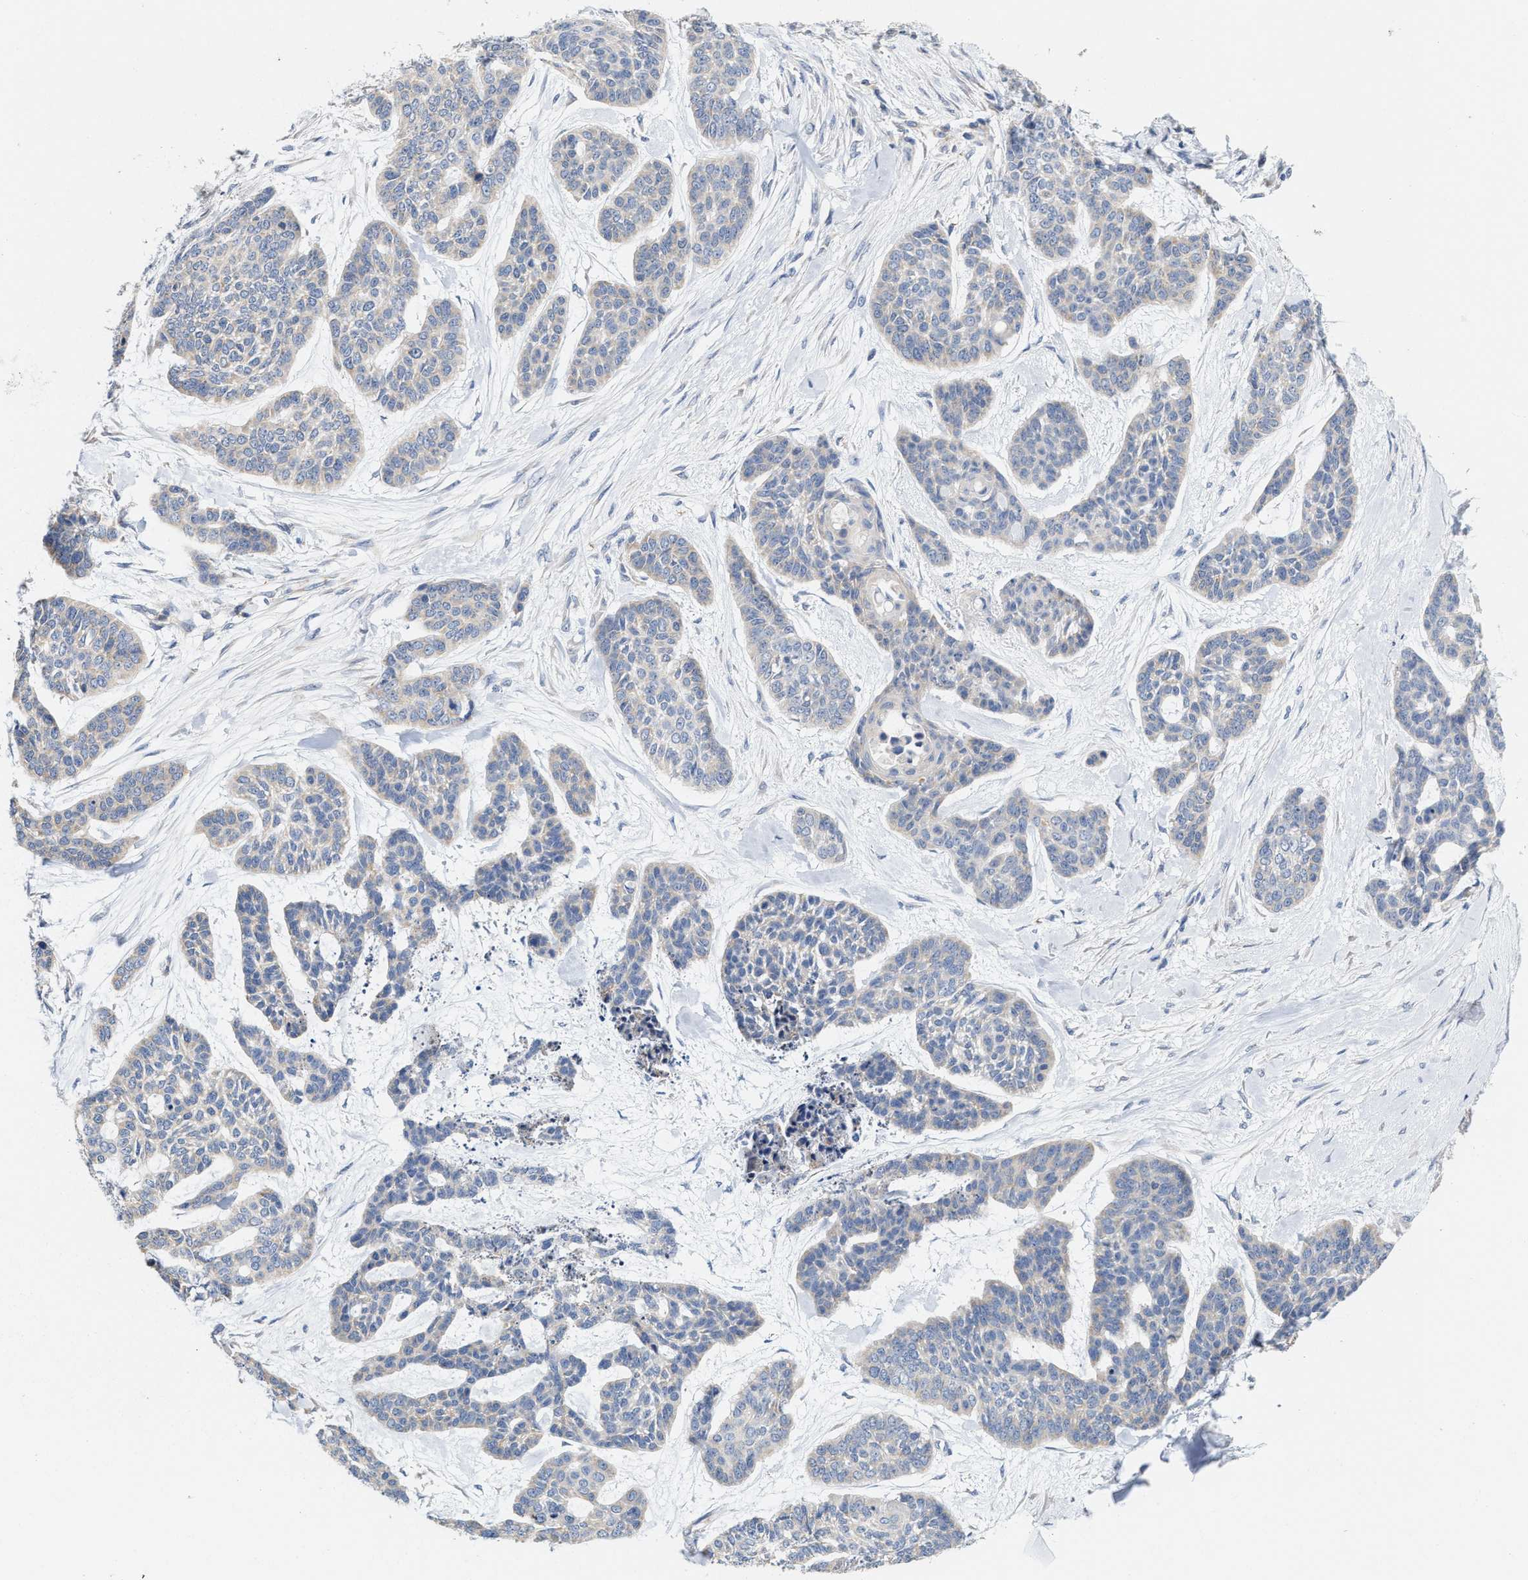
{"staining": {"intensity": "negative", "quantity": "none", "location": "none"}, "tissue": "skin cancer", "cell_type": "Tumor cells", "image_type": "cancer", "snomed": [{"axis": "morphology", "description": "Basal cell carcinoma"}, {"axis": "topography", "description": "Skin"}], "caption": "Immunohistochemistry image of neoplastic tissue: human skin cancer (basal cell carcinoma) stained with DAB reveals no significant protein staining in tumor cells. (IHC, brightfield microscopy, high magnification).", "gene": "RYR2", "patient": {"sex": "female", "age": 64}}